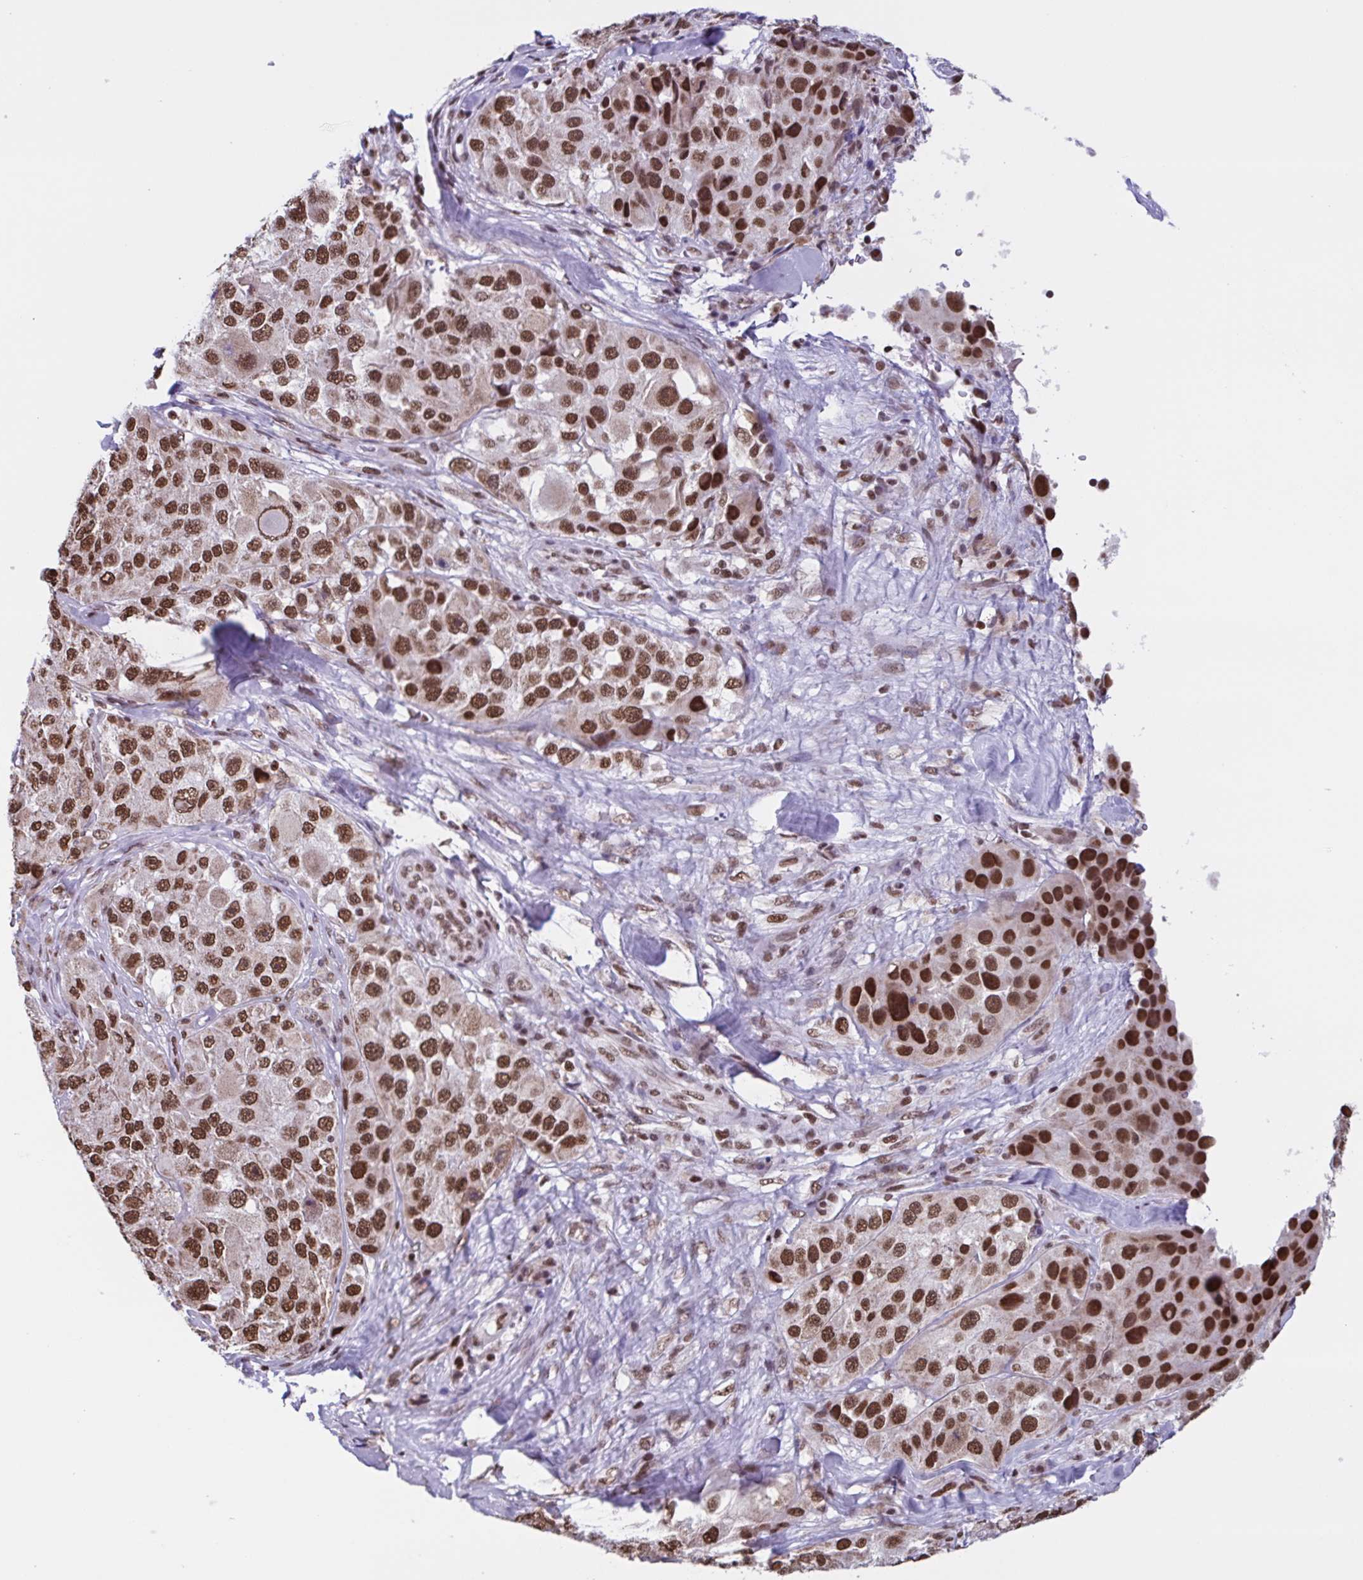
{"staining": {"intensity": "strong", "quantity": ">75%", "location": "nuclear"}, "tissue": "melanoma", "cell_type": "Tumor cells", "image_type": "cancer", "snomed": [{"axis": "morphology", "description": "Malignant melanoma, Metastatic site"}, {"axis": "topography", "description": "Lymph node"}], "caption": "Melanoma tissue reveals strong nuclear positivity in about >75% of tumor cells, visualized by immunohistochemistry.", "gene": "TIMM21", "patient": {"sex": "male", "age": 62}}